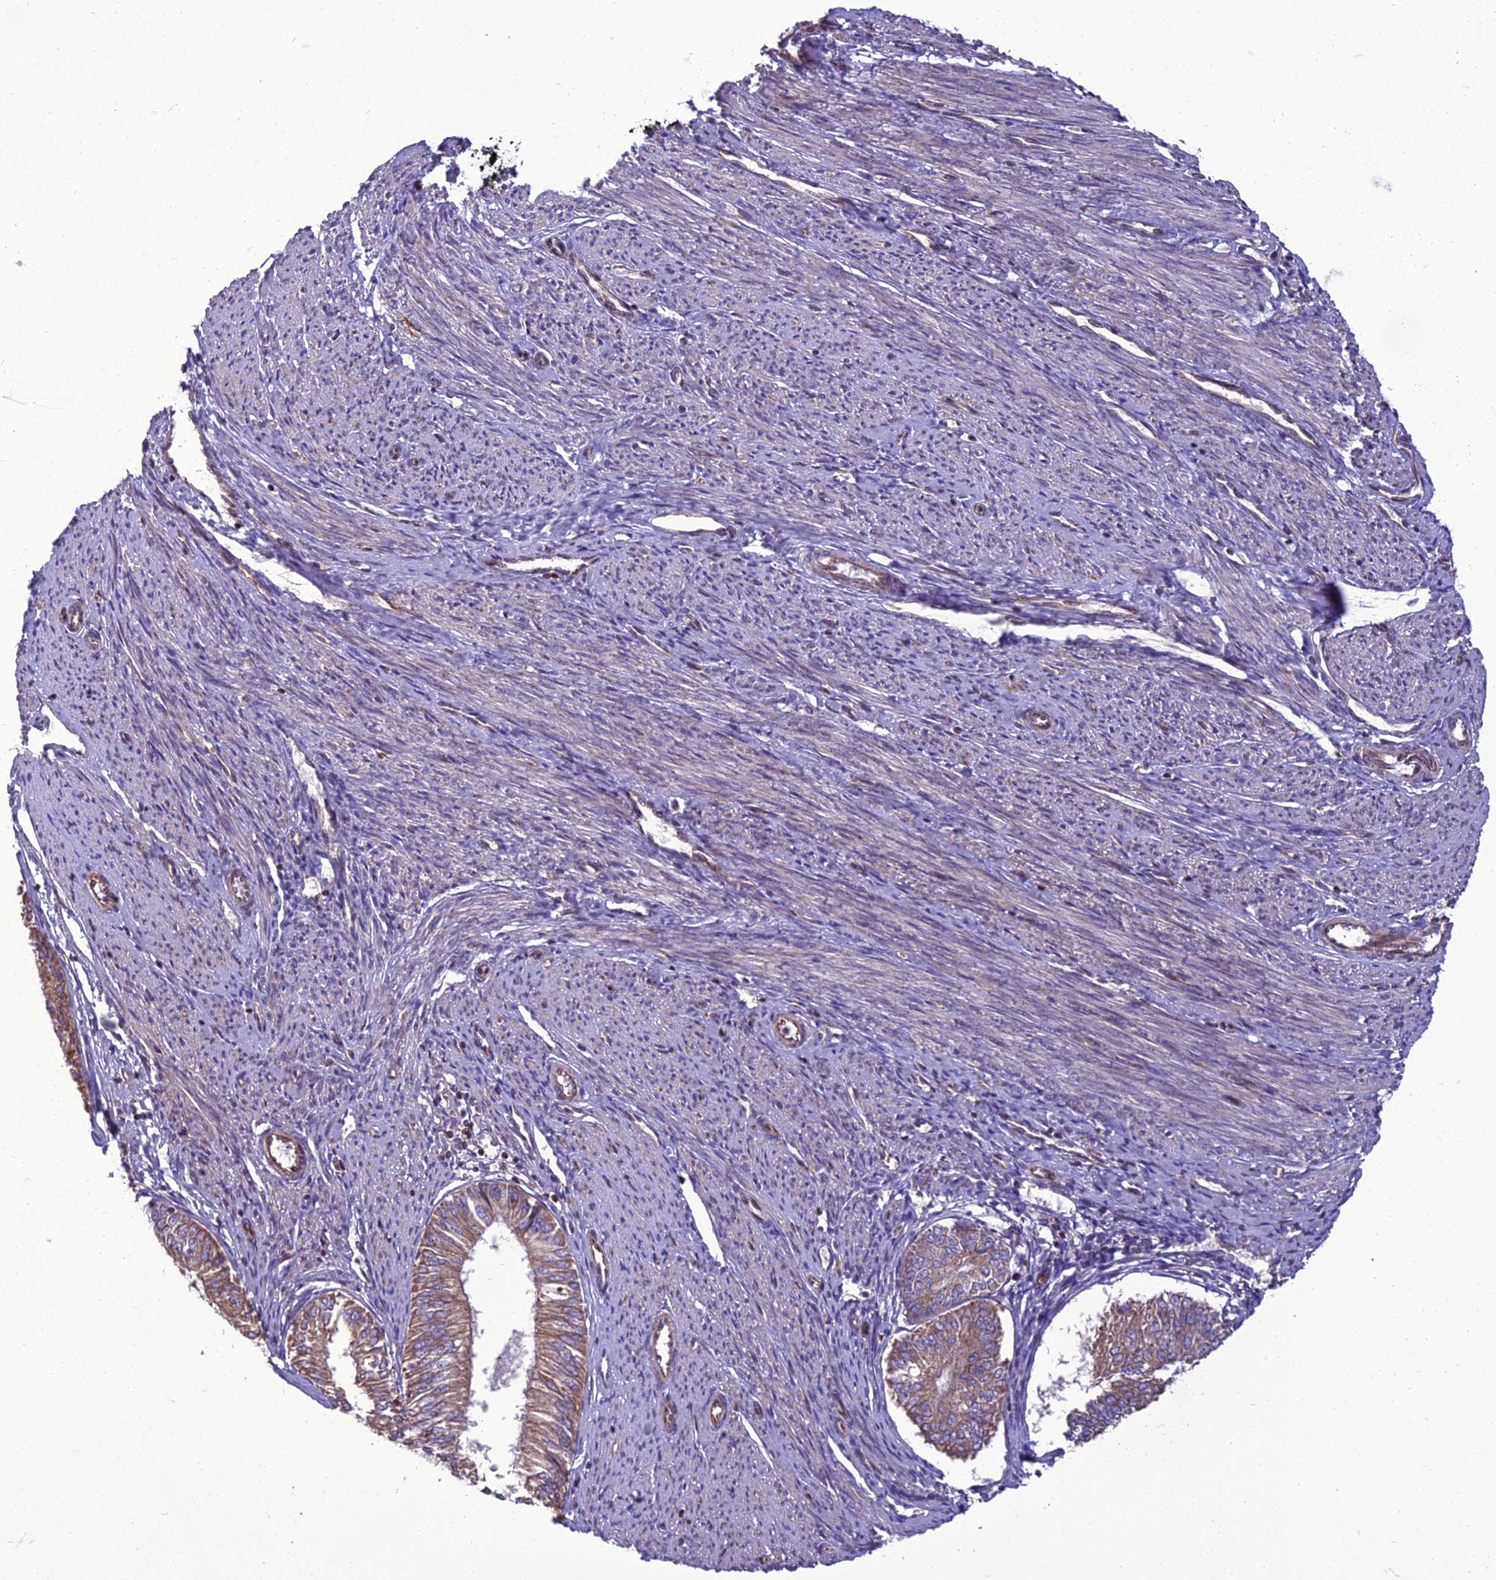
{"staining": {"intensity": "moderate", "quantity": ">75%", "location": "cytoplasmic/membranous"}, "tissue": "endometrial cancer", "cell_type": "Tumor cells", "image_type": "cancer", "snomed": [{"axis": "morphology", "description": "Adenocarcinoma, NOS"}, {"axis": "topography", "description": "Endometrium"}], "caption": "Brown immunohistochemical staining in human endometrial adenocarcinoma displays moderate cytoplasmic/membranous expression in about >75% of tumor cells.", "gene": "GIMAP1", "patient": {"sex": "female", "age": 58}}